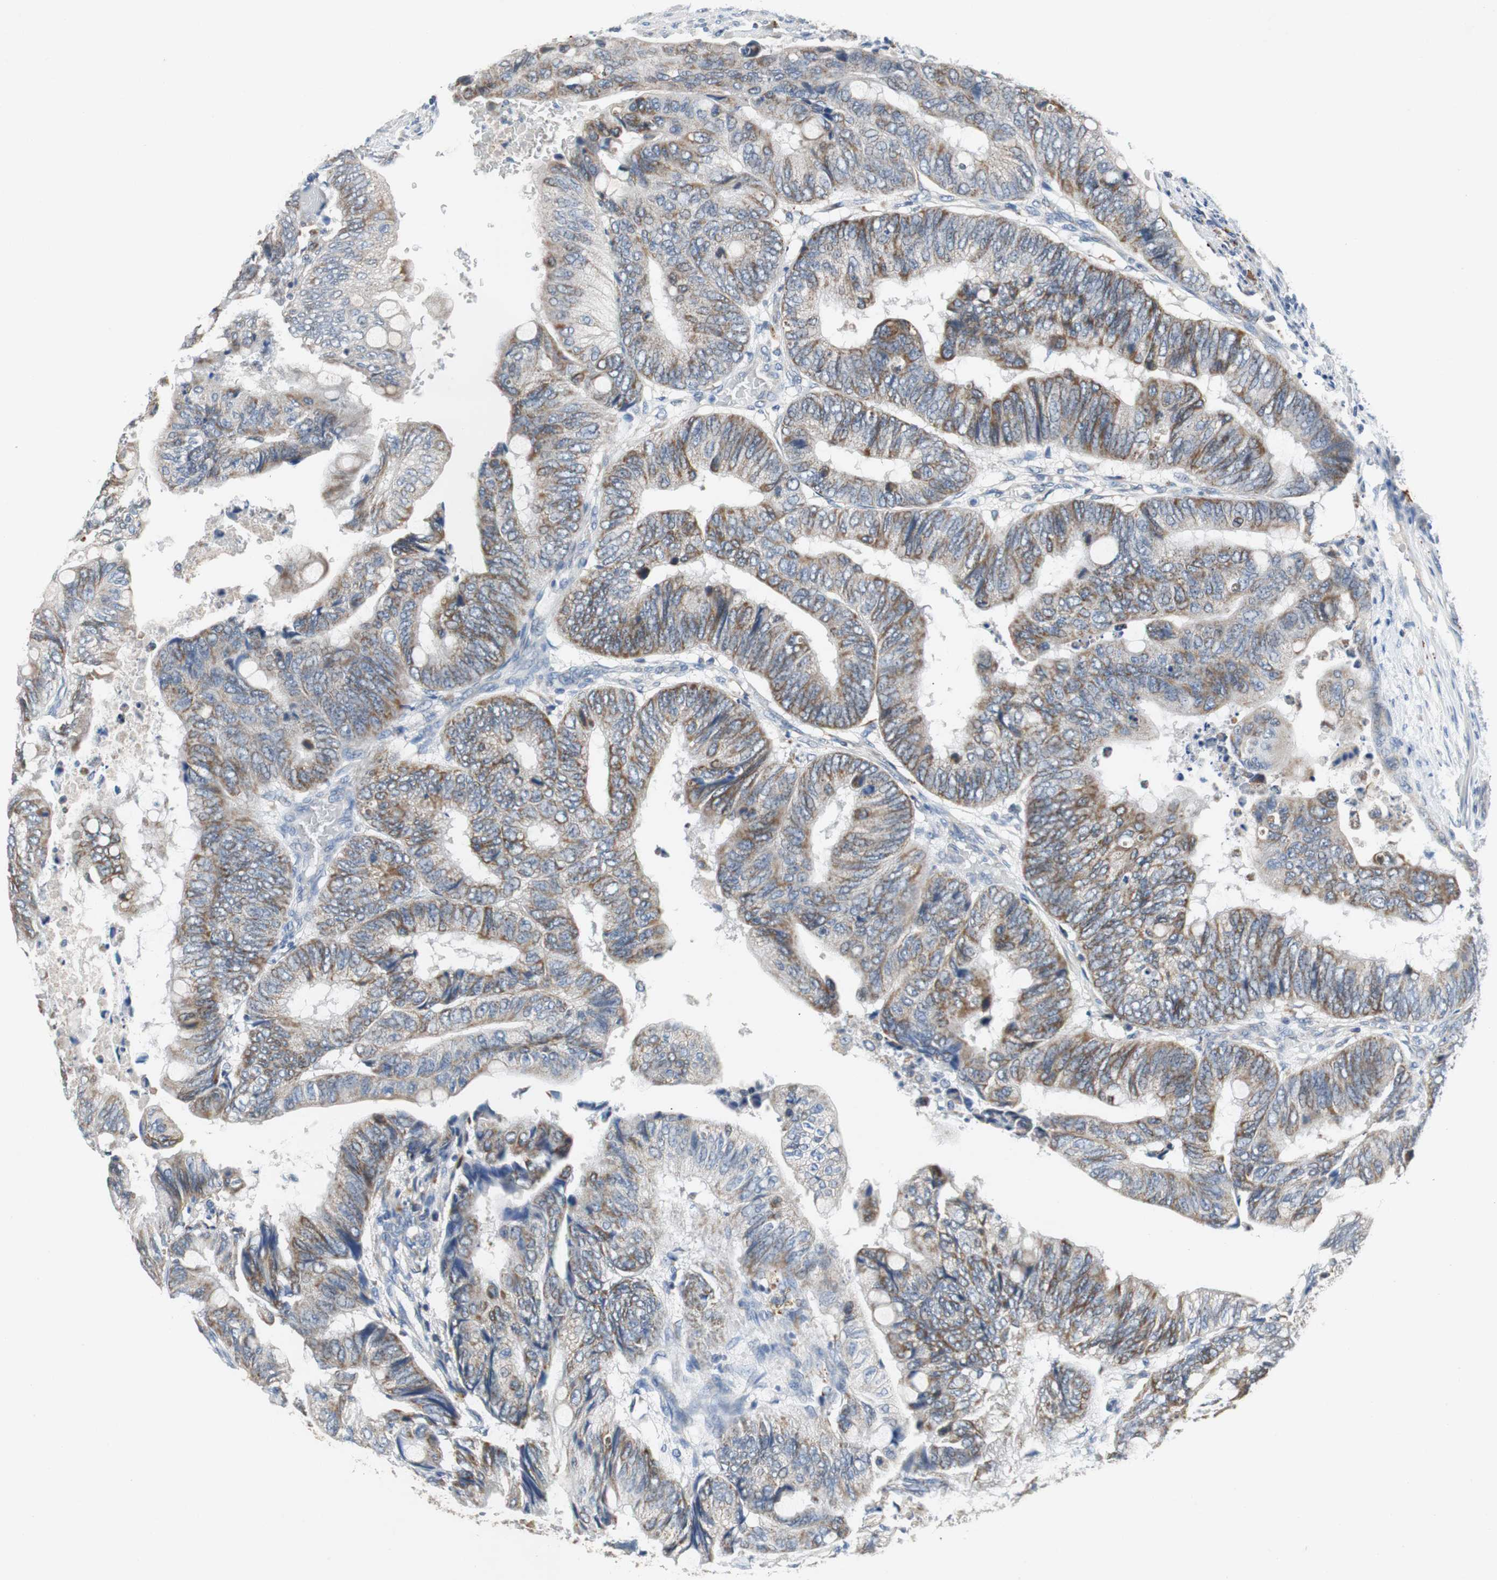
{"staining": {"intensity": "moderate", "quantity": "25%-75%", "location": "cytoplasmic/membranous"}, "tissue": "colorectal cancer", "cell_type": "Tumor cells", "image_type": "cancer", "snomed": [{"axis": "morphology", "description": "Normal tissue, NOS"}, {"axis": "morphology", "description": "Adenocarcinoma, NOS"}, {"axis": "topography", "description": "Rectum"}, {"axis": "topography", "description": "Peripheral nerve tissue"}], "caption": "Brown immunohistochemical staining in human adenocarcinoma (colorectal) reveals moderate cytoplasmic/membranous positivity in approximately 25%-75% of tumor cells. The protein of interest is stained brown, and the nuclei are stained in blue (DAB (3,3'-diaminobenzidine) IHC with brightfield microscopy, high magnification).", "gene": "NLGN1", "patient": {"sex": "male", "age": 92}}